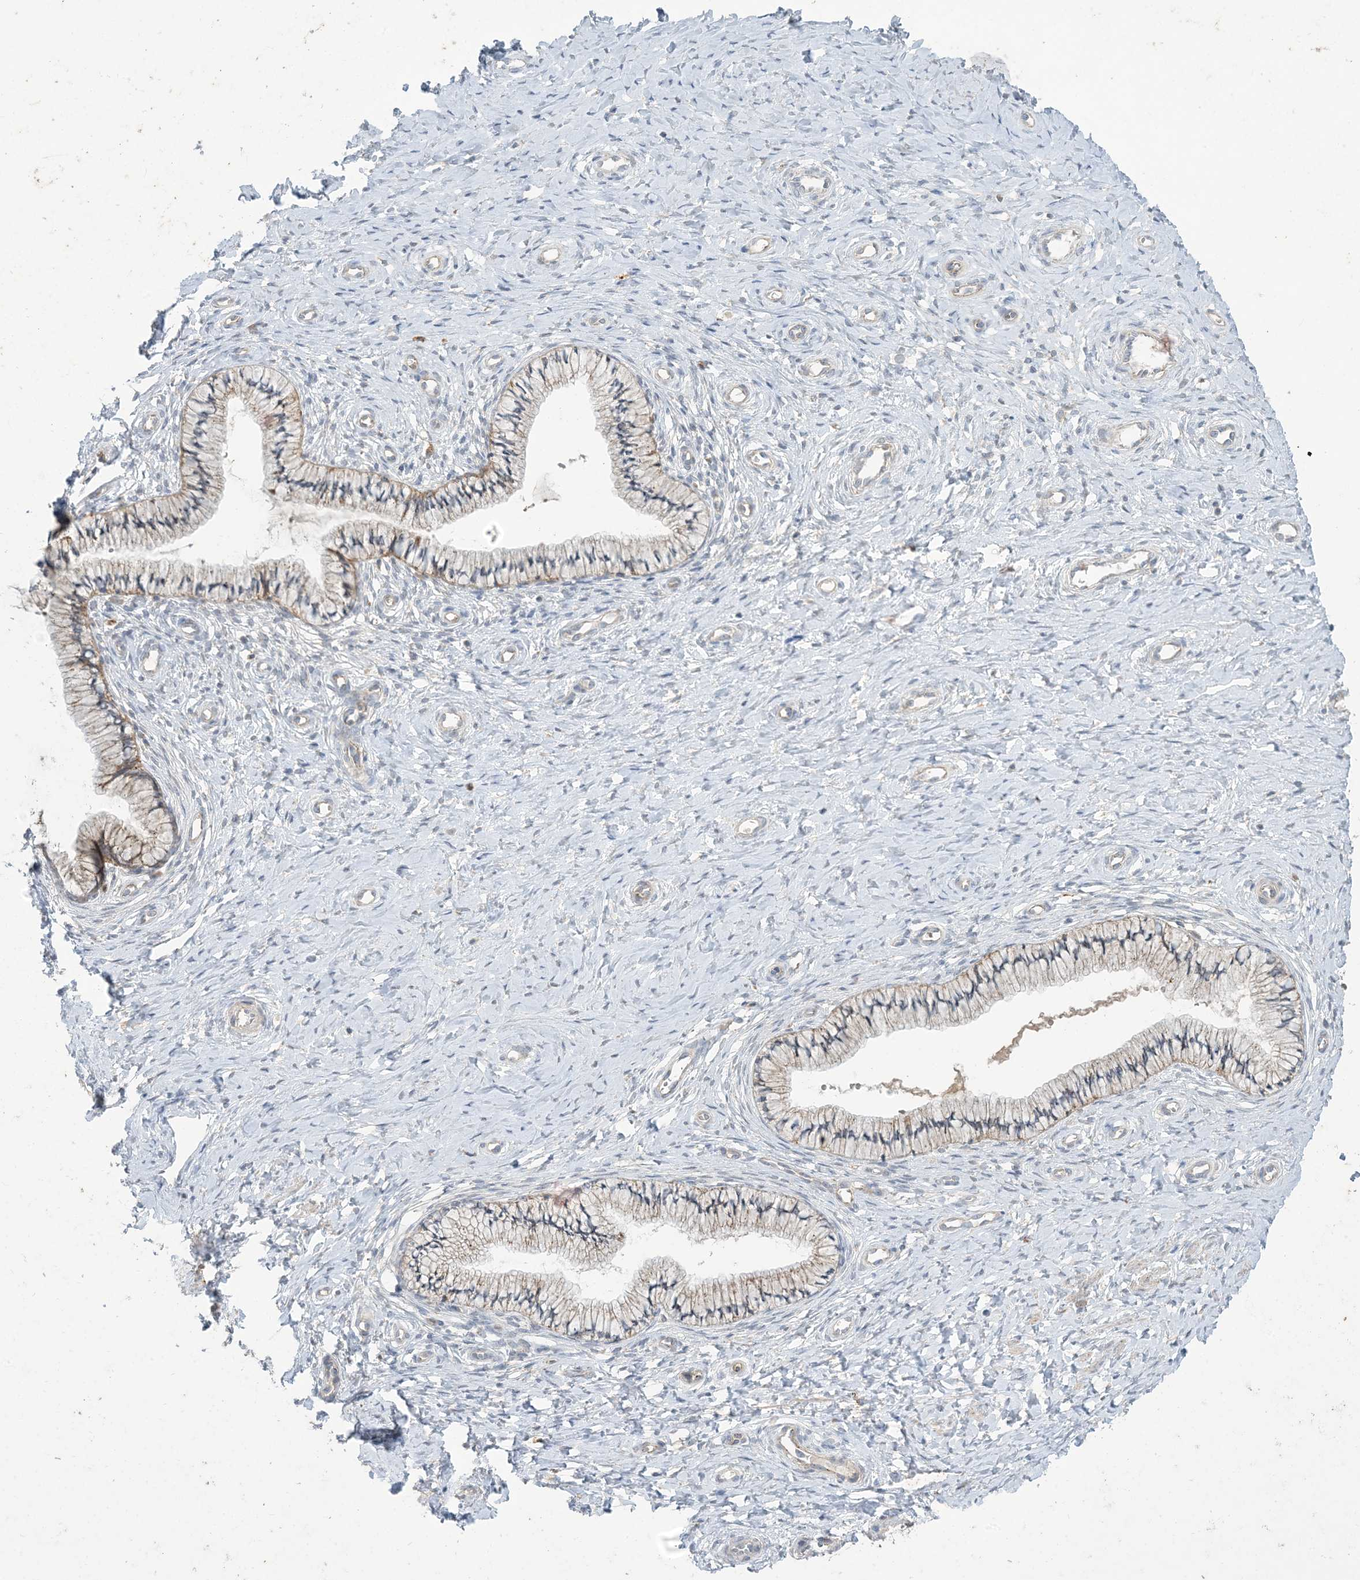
{"staining": {"intensity": "moderate", "quantity": "25%-75%", "location": "cytoplasmic/membranous"}, "tissue": "cervix", "cell_type": "Glandular cells", "image_type": "normal", "snomed": [{"axis": "morphology", "description": "Normal tissue, NOS"}, {"axis": "topography", "description": "Cervix"}], "caption": "The micrograph demonstrates immunohistochemical staining of unremarkable cervix. There is moderate cytoplasmic/membranous staining is present in approximately 25%-75% of glandular cells.", "gene": "MRPS18A", "patient": {"sex": "female", "age": 36}}